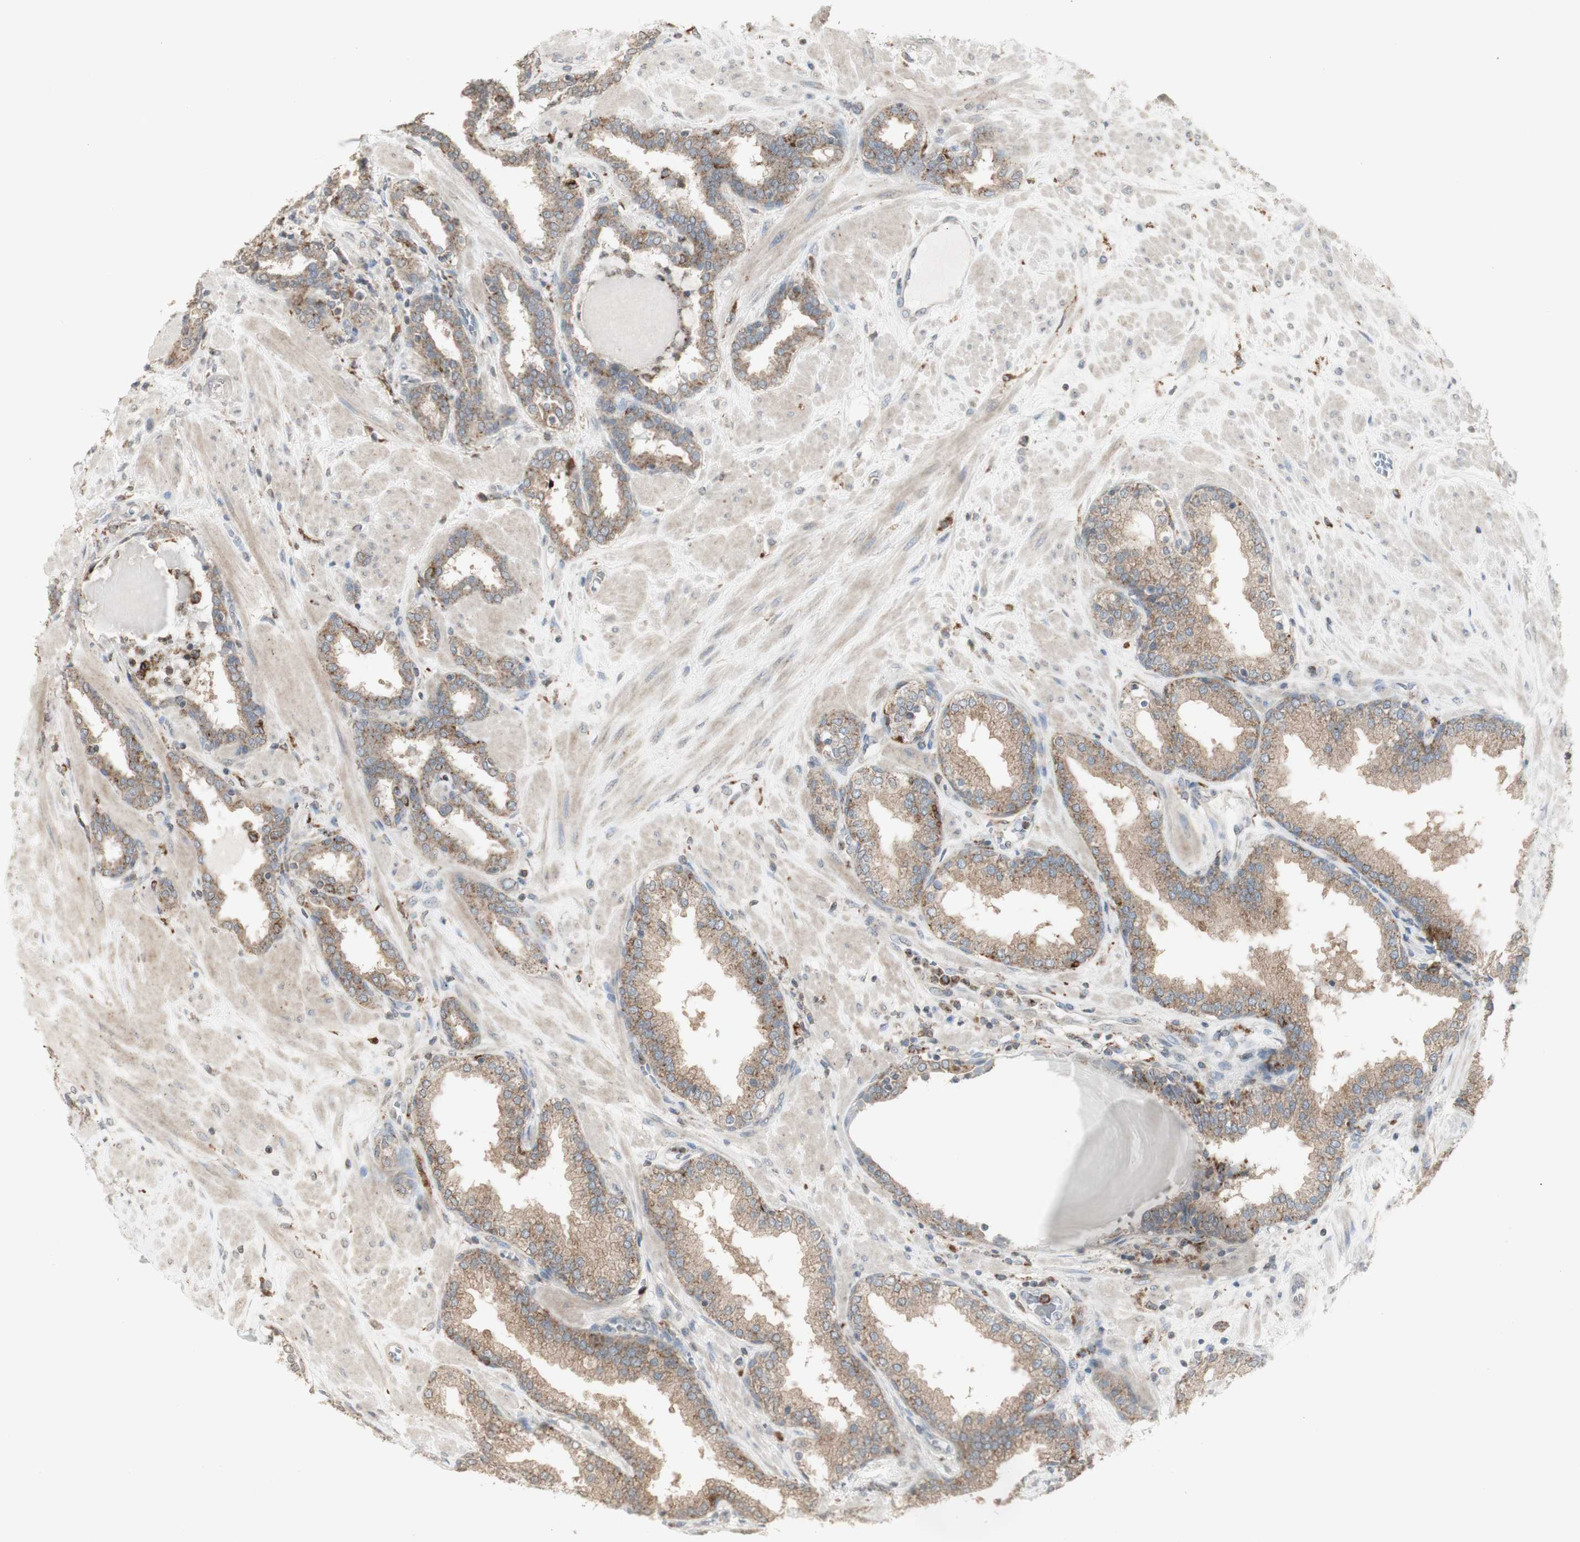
{"staining": {"intensity": "moderate", "quantity": ">75%", "location": "cytoplasmic/membranous"}, "tissue": "prostate", "cell_type": "Glandular cells", "image_type": "normal", "snomed": [{"axis": "morphology", "description": "Normal tissue, NOS"}, {"axis": "topography", "description": "Prostate"}], "caption": "High-power microscopy captured an immunohistochemistry photomicrograph of benign prostate, revealing moderate cytoplasmic/membranous expression in approximately >75% of glandular cells.", "gene": "ATP6V1E1", "patient": {"sex": "male", "age": 51}}